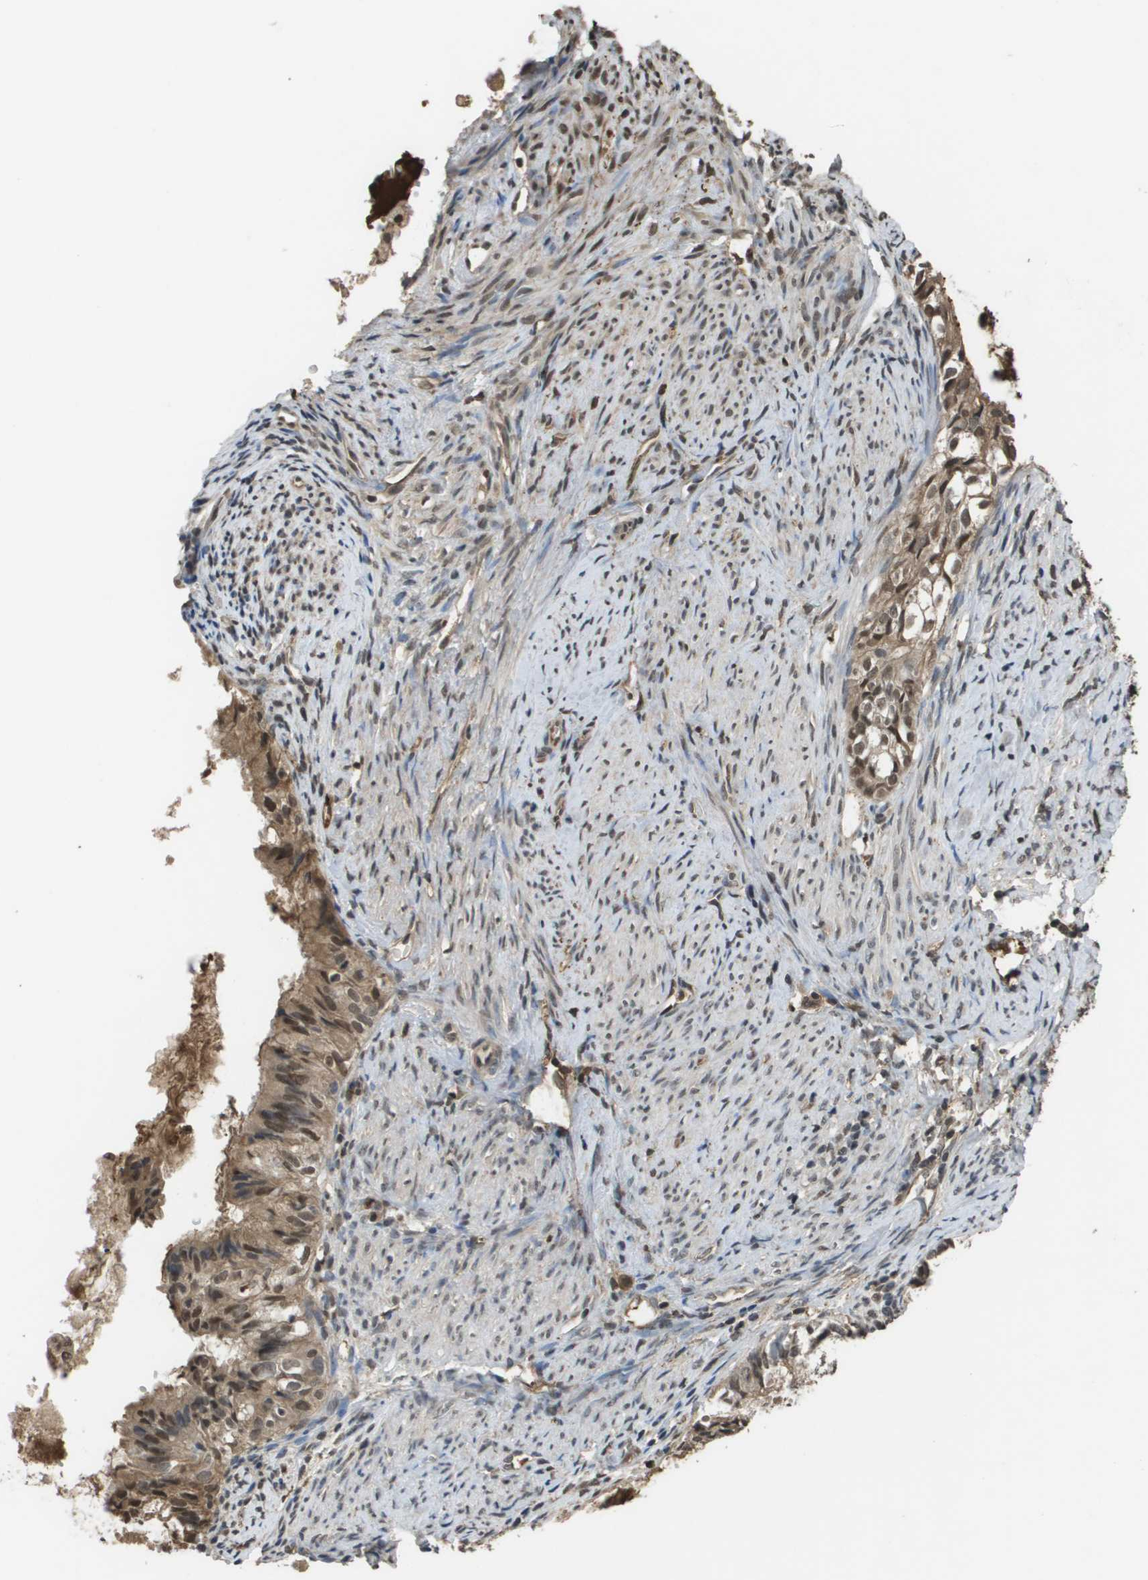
{"staining": {"intensity": "moderate", "quantity": "25%-75%", "location": "cytoplasmic/membranous,nuclear"}, "tissue": "cervical cancer", "cell_type": "Tumor cells", "image_type": "cancer", "snomed": [{"axis": "morphology", "description": "Normal tissue, NOS"}, {"axis": "morphology", "description": "Adenocarcinoma, NOS"}, {"axis": "topography", "description": "Cervix"}, {"axis": "topography", "description": "Endometrium"}], "caption": "Human cervical cancer stained with a protein marker displays moderate staining in tumor cells.", "gene": "NDRG2", "patient": {"sex": "female", "age": 86}}